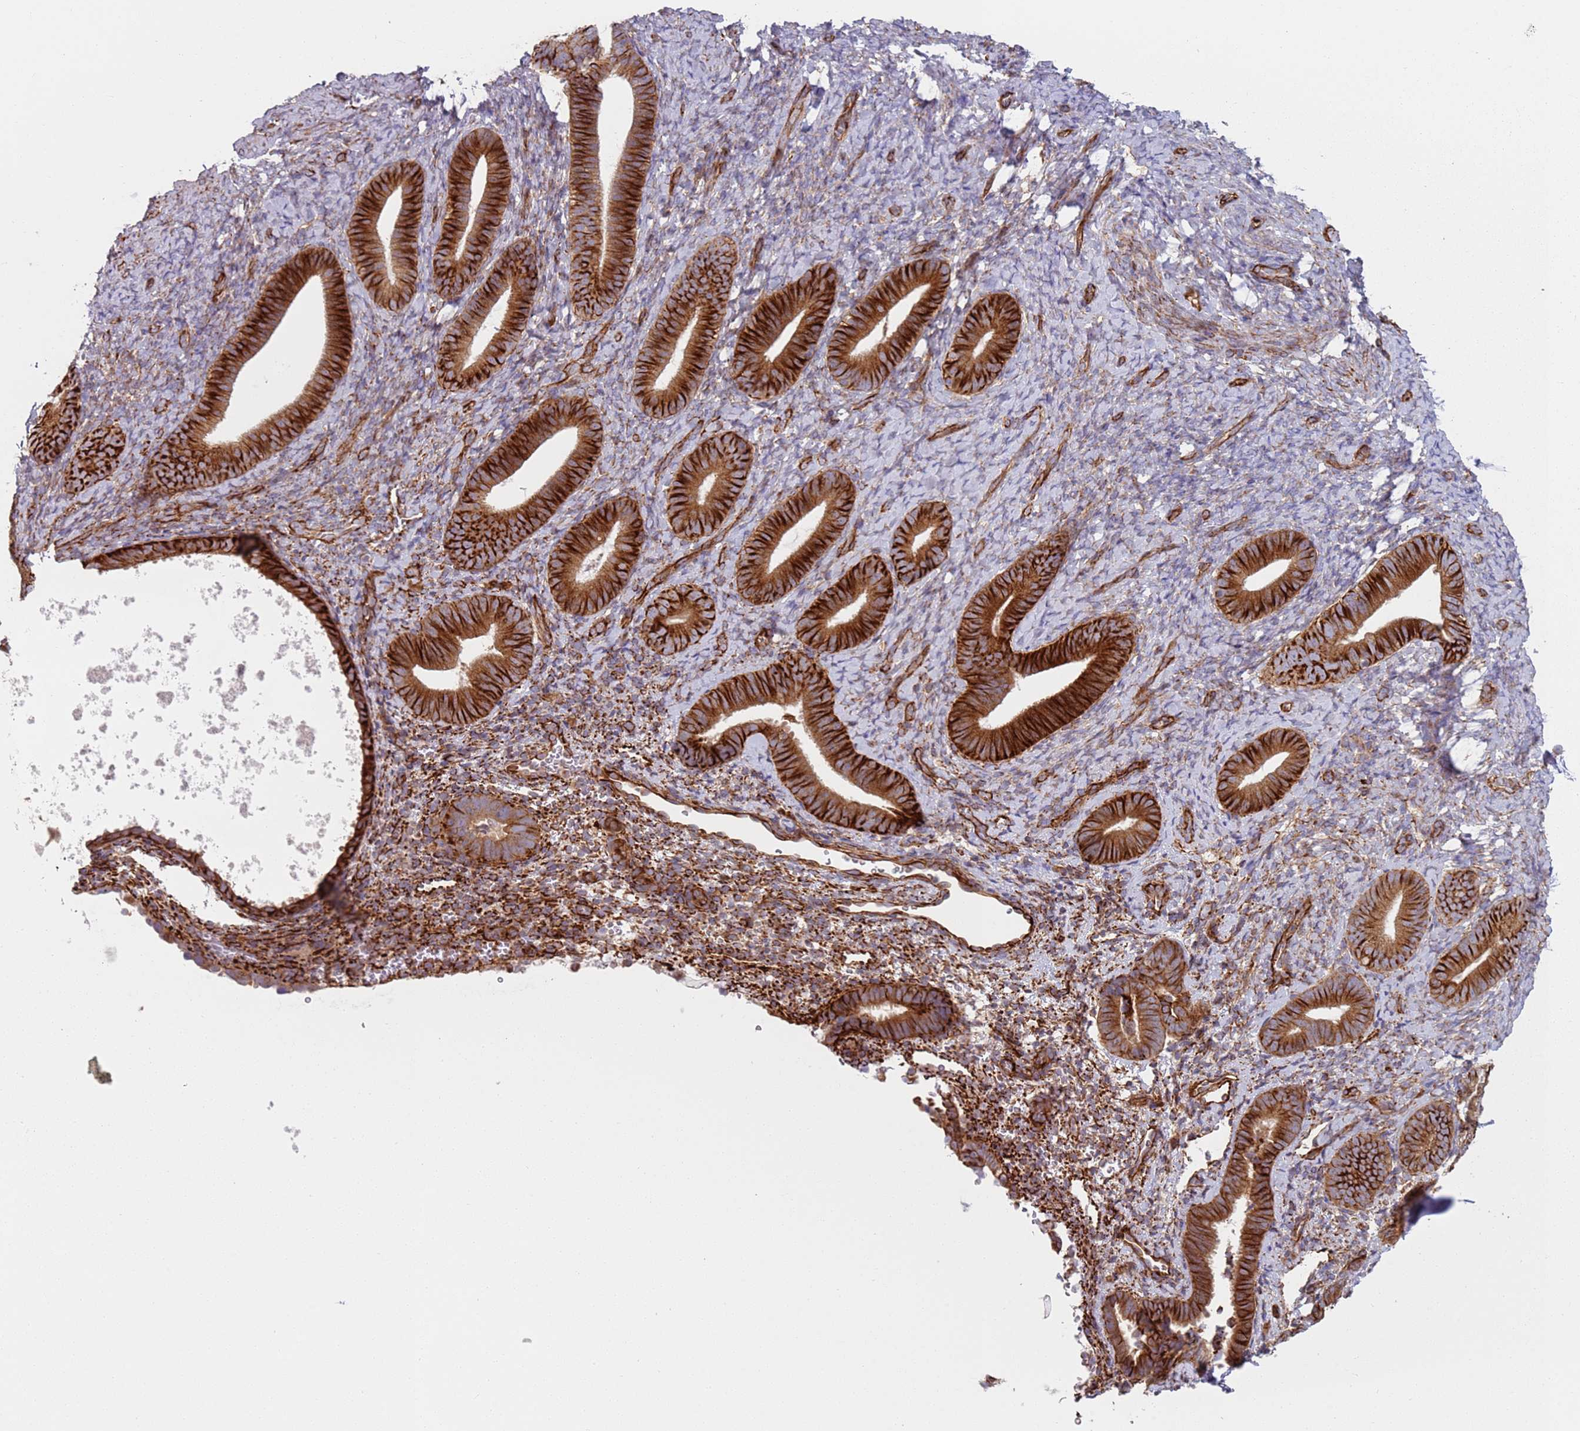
{"staining": {"intensity": "strong", "quantity": "<25%", "location": "cytoplasmic/membranous"}, "tissue": "endometrium", "cell_type": "Cells in endometrial stroma", "image_type": "normal", "snomed": [{"axis": "morphology", "description": "Normal tissue, NOS"}, {"axis": "topography", "description": "Endometrium"}], "caption": "IHC image of unremarkable endometrium stained for a protein (brown), which shows medium levels of strong cytoplasmic/membranous positivity in about <25% of cells in endometrial stroma.", "gene": "SNAPIN", "patient": {"sex": "female", "age": 65}}